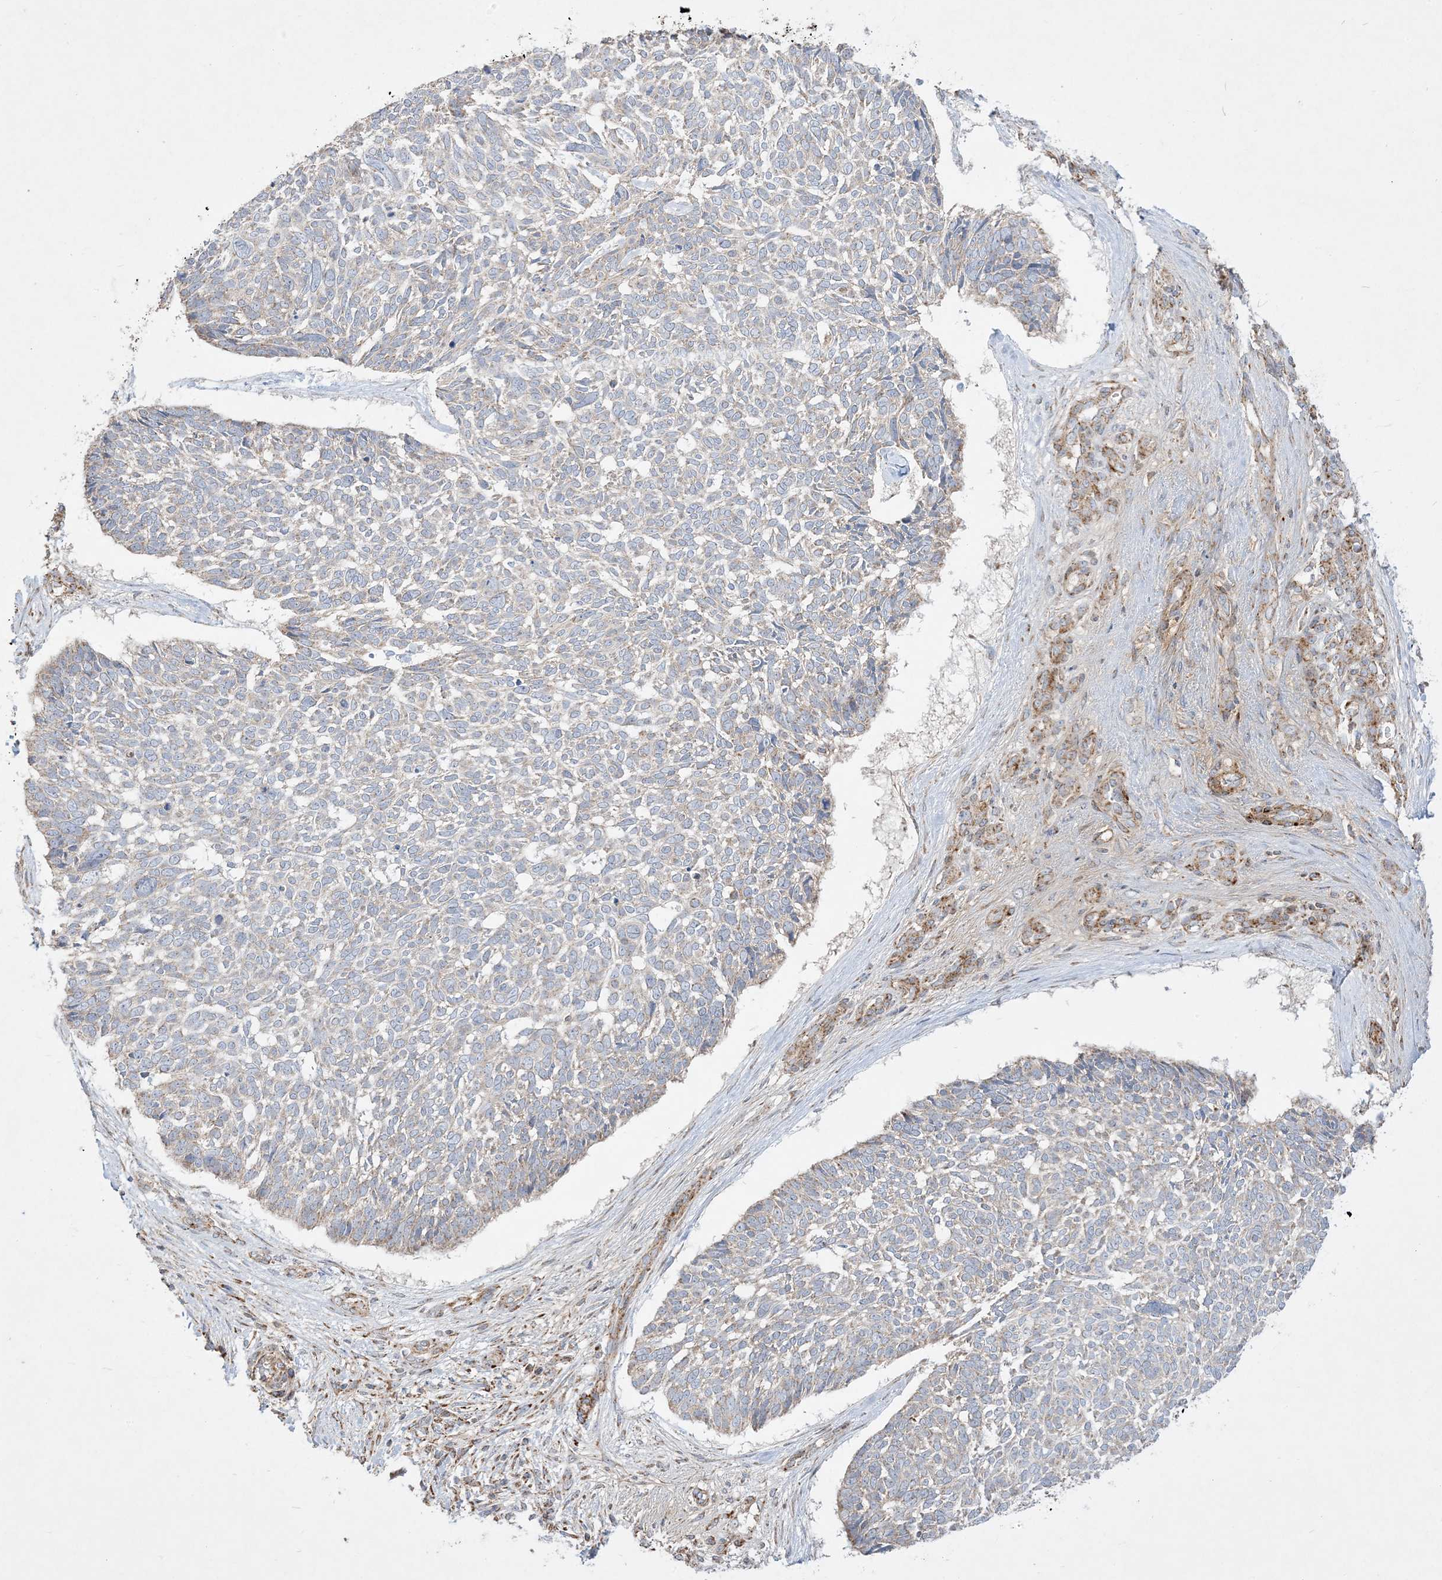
{"staining": {"intensity": "weak", "quantity": "25%-75%", "location": "cytoplasmic/membranous"}, "tissue": "skin cancer", "cell_type": "Tumor cells", "image_type": "cancer", "snomed": [{"axis": "morphology", "description": "Basal cell carcinoma"}, {"axis": "topography", "description": "Skin"}], "caption": "A brown stain shows weak cytoplasmic/membranous expression of a protein in human skin cancer (basal cell carcinoma) tumor cells.", "gene": "NDUFAF3", "patient": {"sex": "male", "age": 88}}